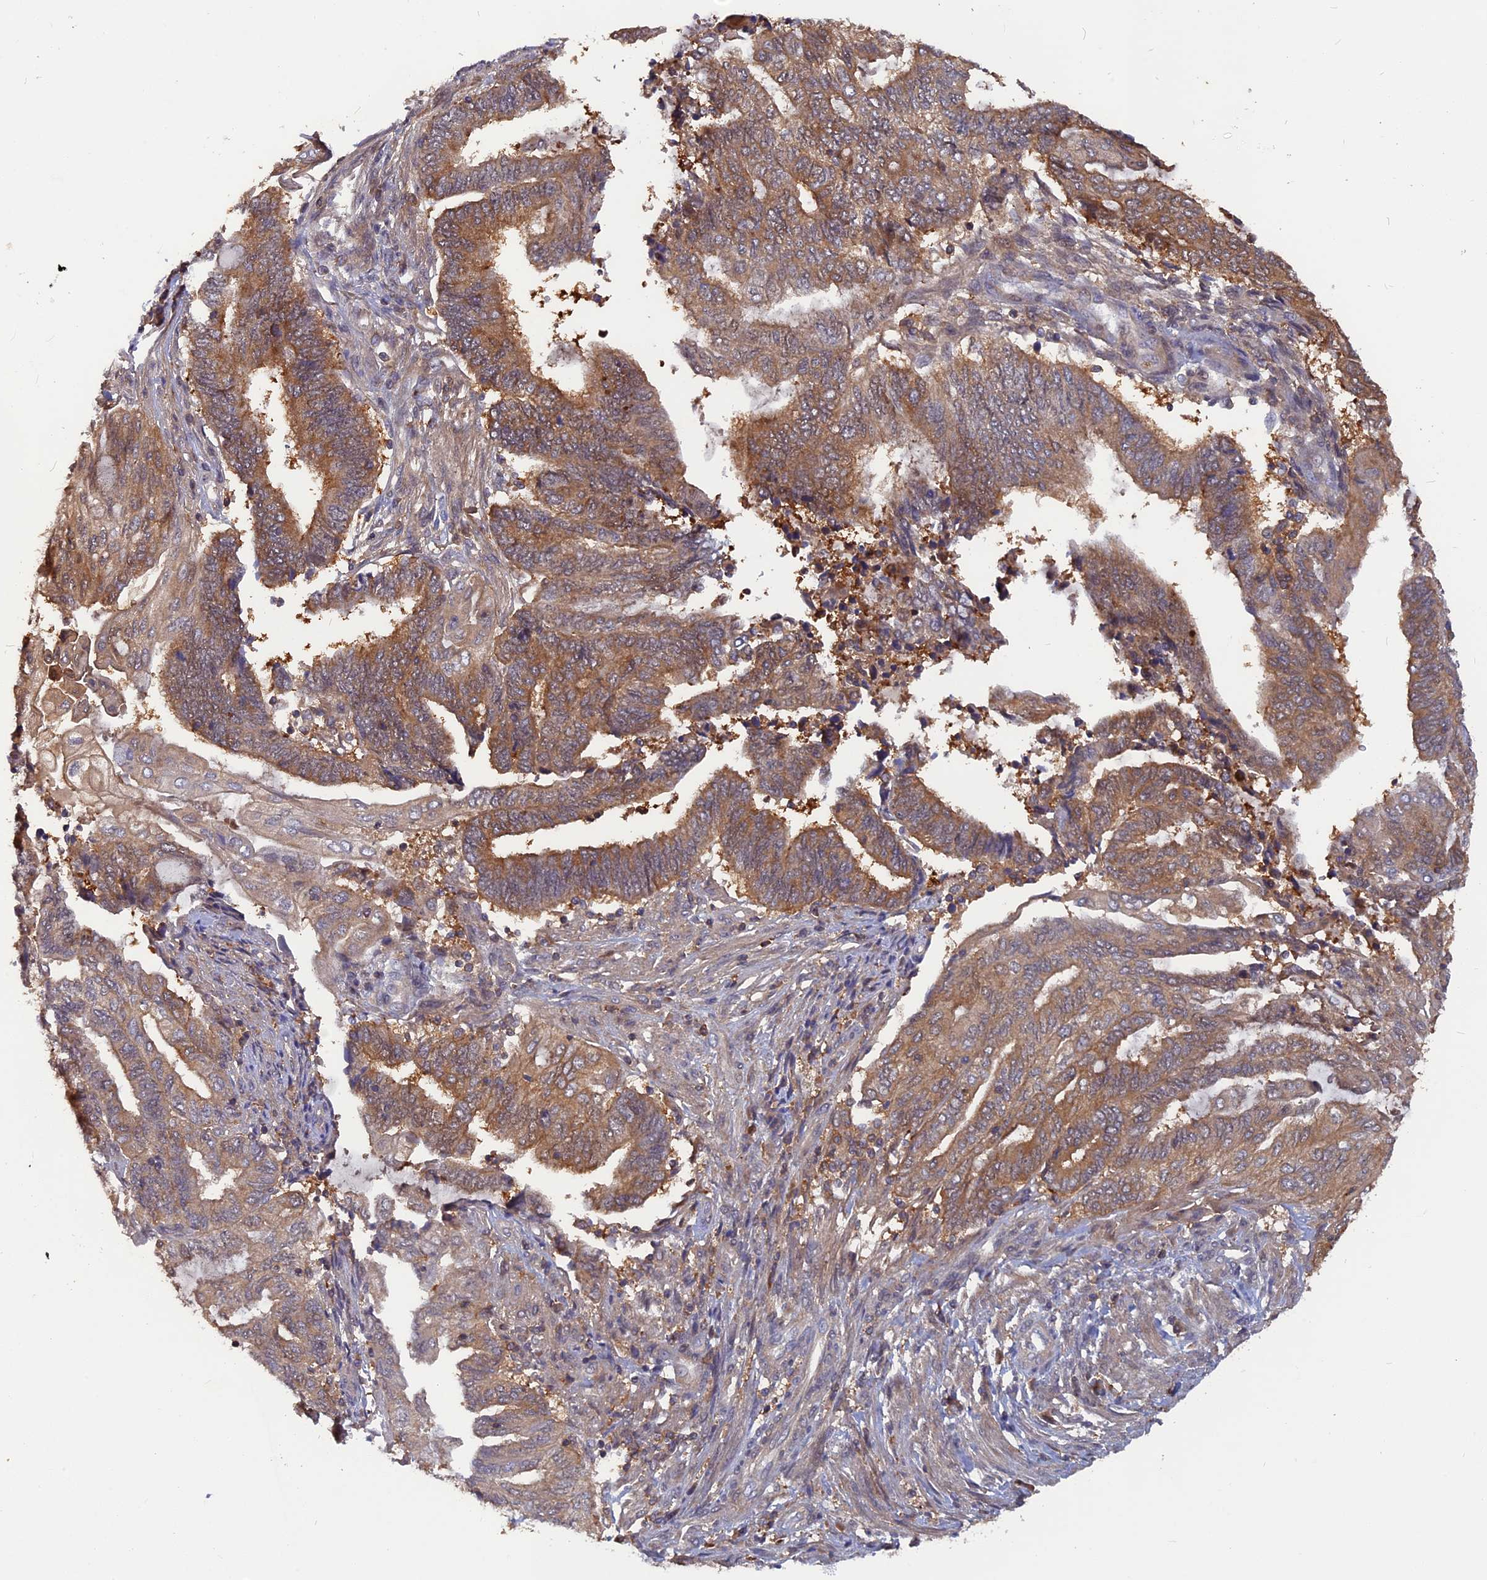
{"staining": {"intensity": "moderate", "quantity": ">75%", "location": "cytoplasmic/membranous"}, "tissue": "endometrial cancer", "cell_type": "Tumor cells", "image_type": "cancer", "snomed": [{"axis": "morphology", "description": "Adenocarcinoma, NOS"}, {"axis": "topography", "description": "Uterus"}, {"axis": "topography", "description": "Endometrium"}], "caption": "A brown stain shows moderate cytoplasmic/membranous positivity of a protein in human endometrial adenocarcinoma tumor cells. (DAB IHC with brightfield microscopy, high magnification).", "gene": "BLVRA", "patient": {"sex": "female", "age": 70}}